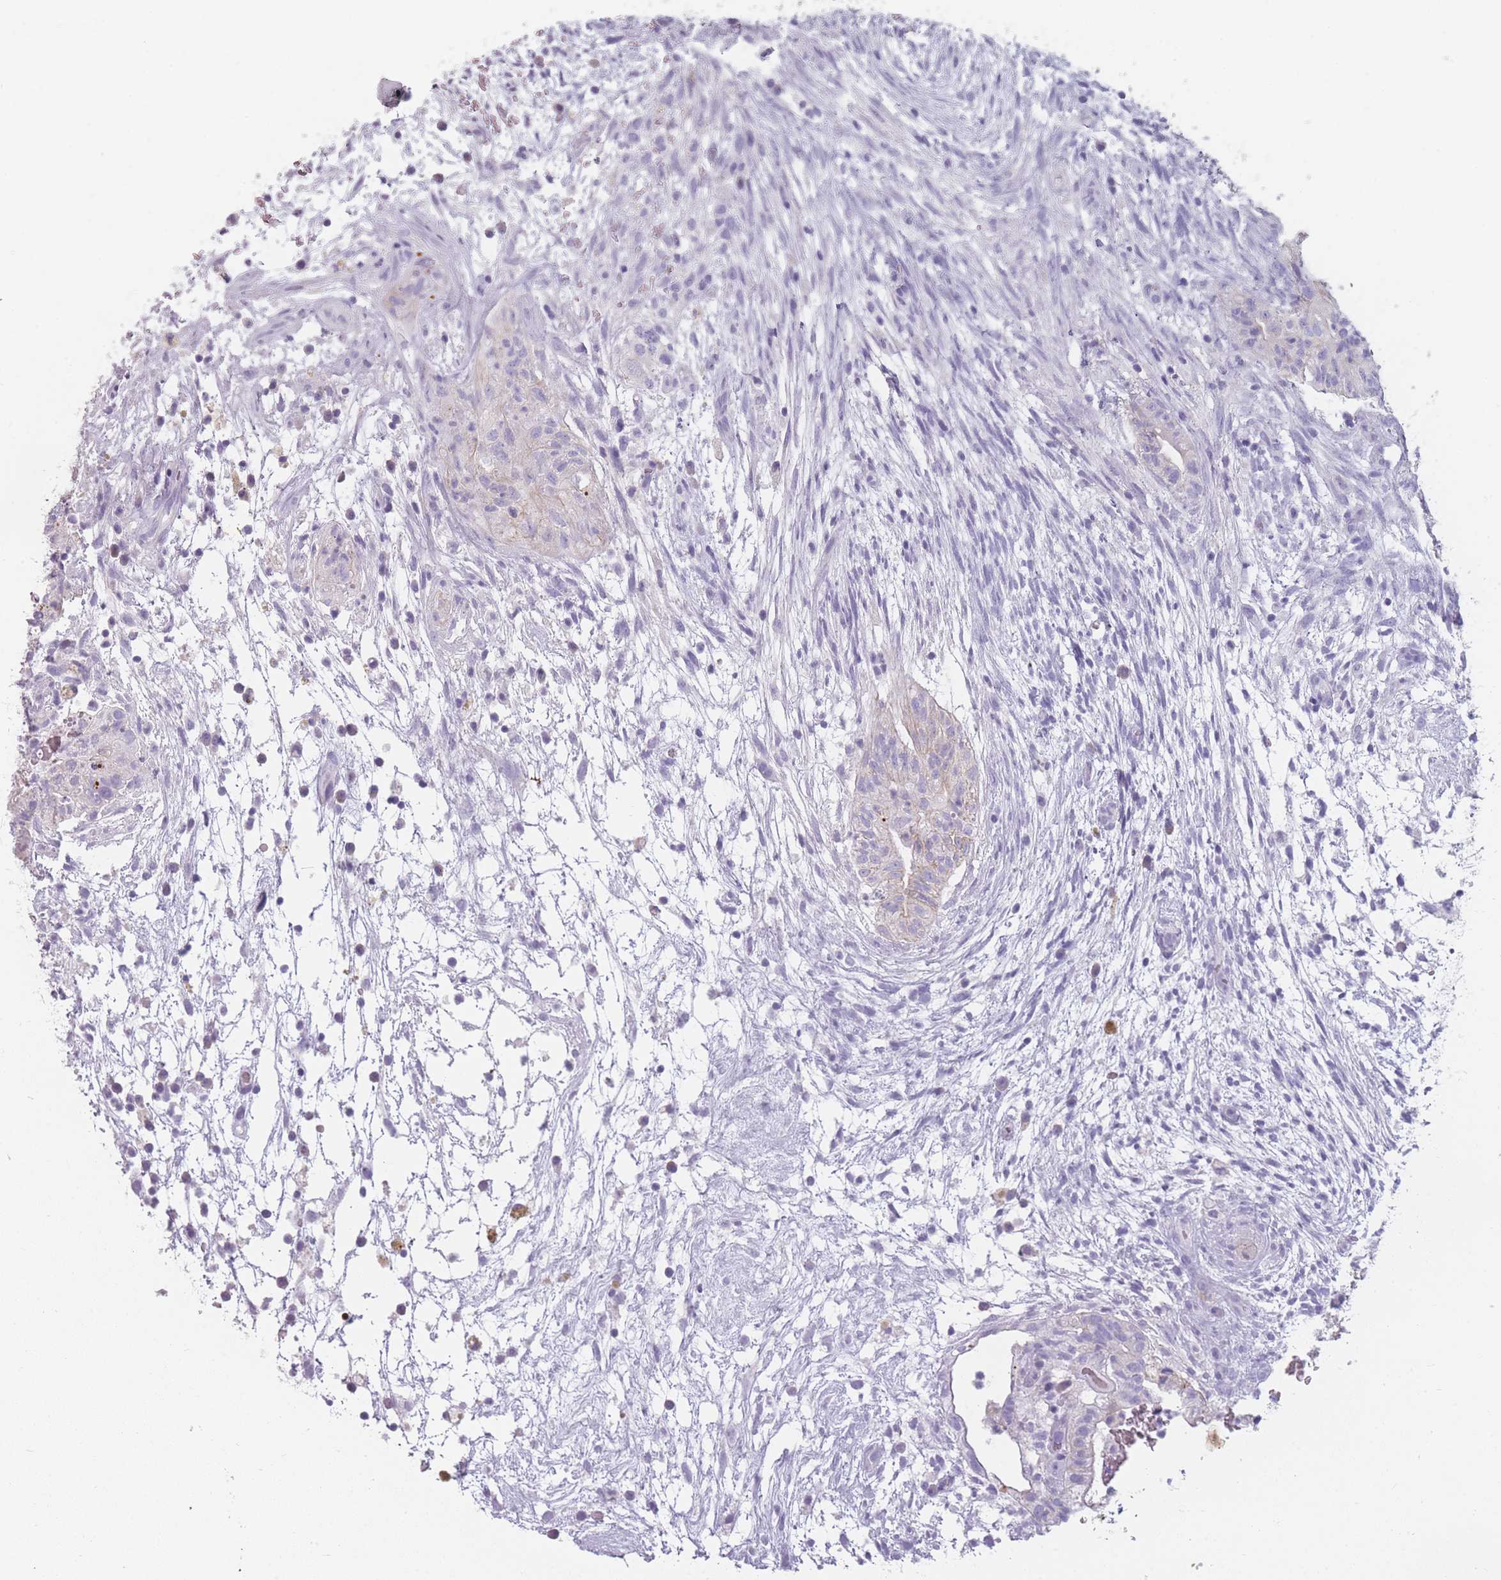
{"staining": {"intensity": "negative", "quantity": "none", "location": "none"}, "tissue": "testis cancer", "cell_type": "Tumor cells", "image_type": "cancer", "snomed": [{"axis": "morphology", "description": "Normal tissue, NOS"}, {"axis": "morphology", "description": "Carcinoma, Embryonal, NOS"}, {"axis": "topography", "description": "Testis"}], "caption": "Tumor cells are negative for protein expression in human testis cancer (embryonal carcinoma).", "gene": "PPFIA3", "patient": {"sex": "male", "age": 32}}